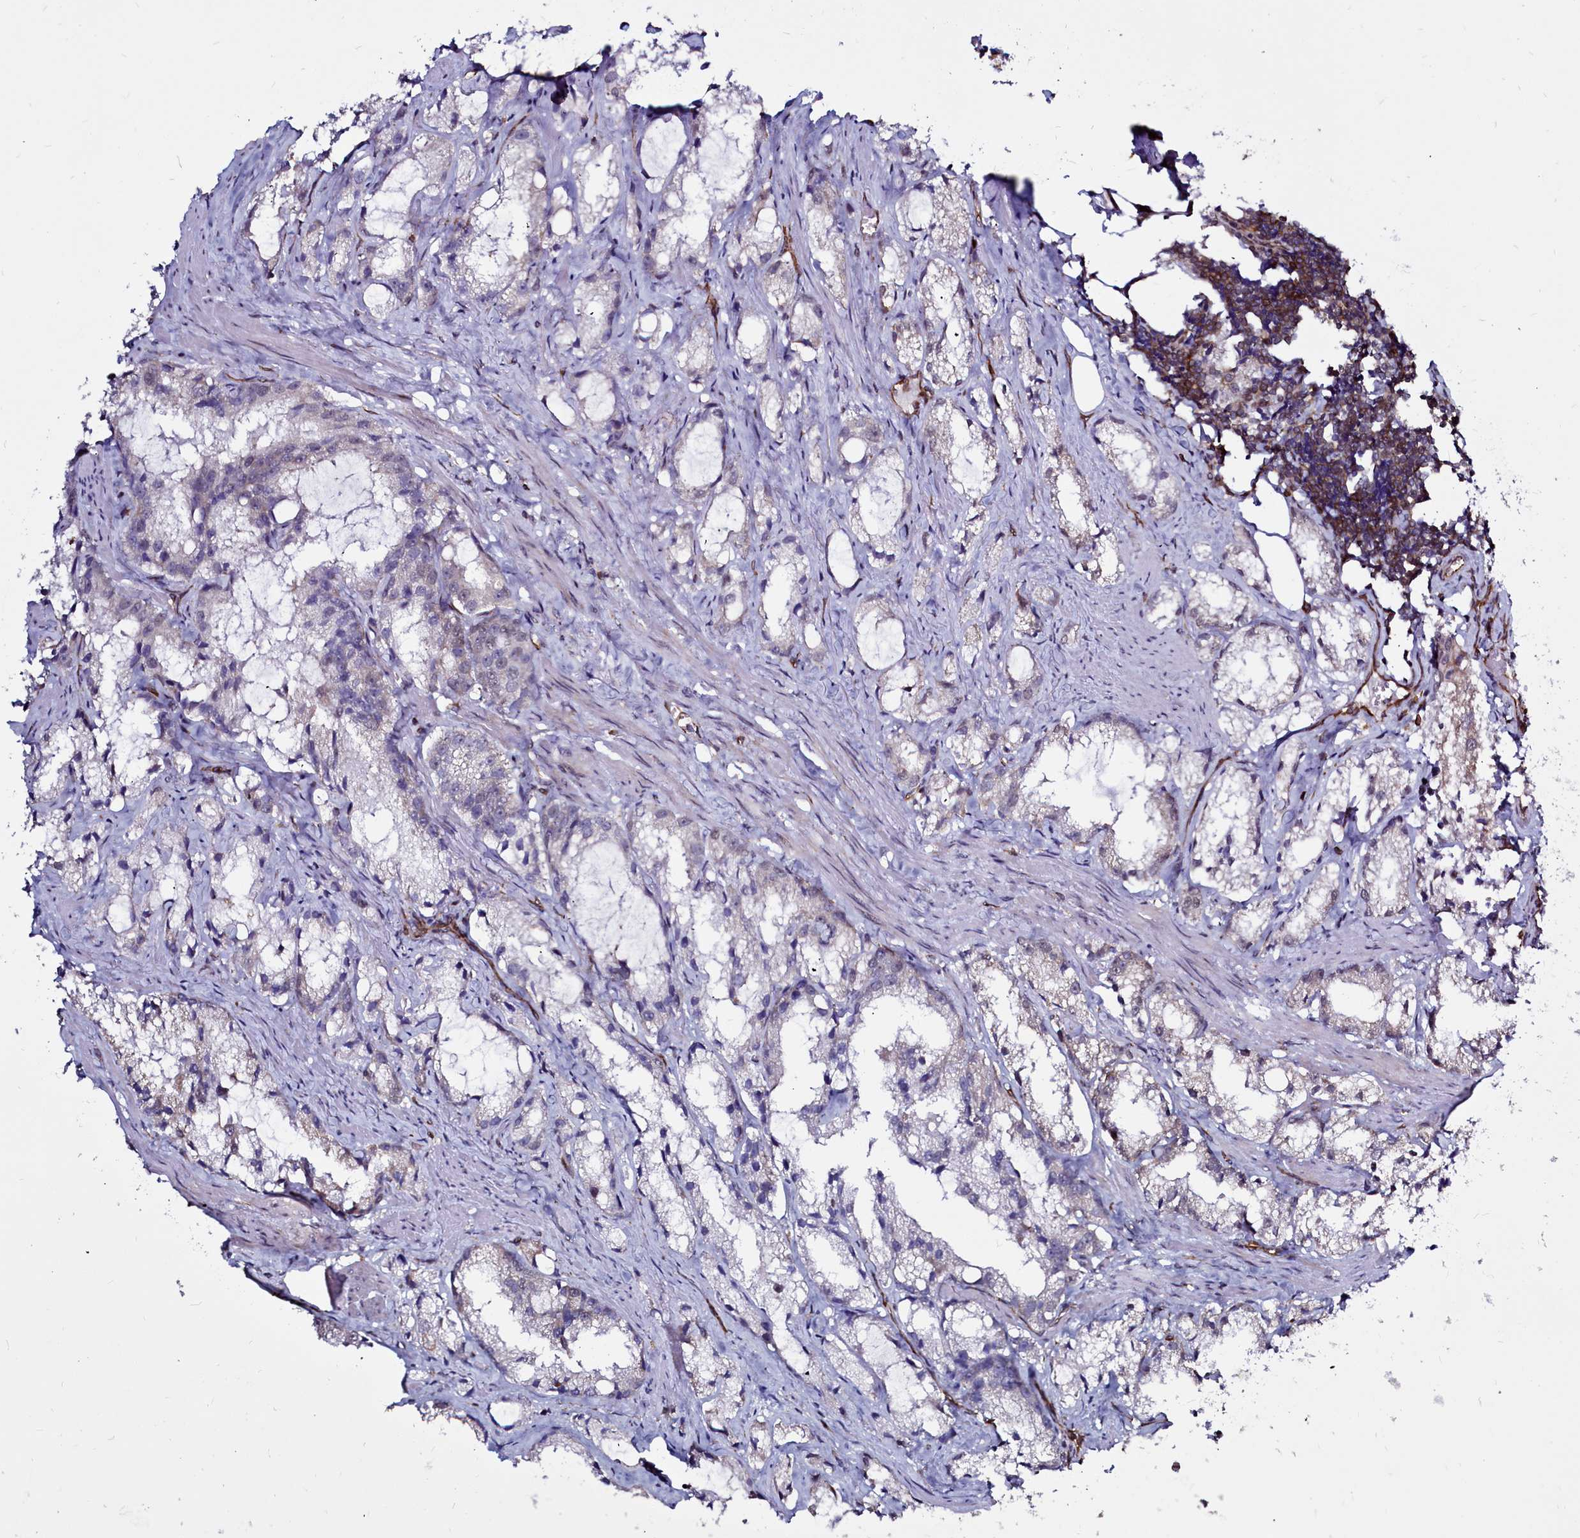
{"staining": {"intensity": "negative", "quantity": "none", "location": "none"}, "tissue": "prostate cancer", "cell_type": "Tumor cells", "image_type": "cancer", "snomed": [{"axis": "morphology", "description": "Adenocarcinoma, High grade"}, {"axis": "topography", "description": "Prostate"}], "caption": "Adenocarcinoma (high-grade) (prostate) stained for a protein using IHC demonstrates no expression tumor cells.", "gene": "CLK3", "patient": {"sex": "male", "age": 66}}